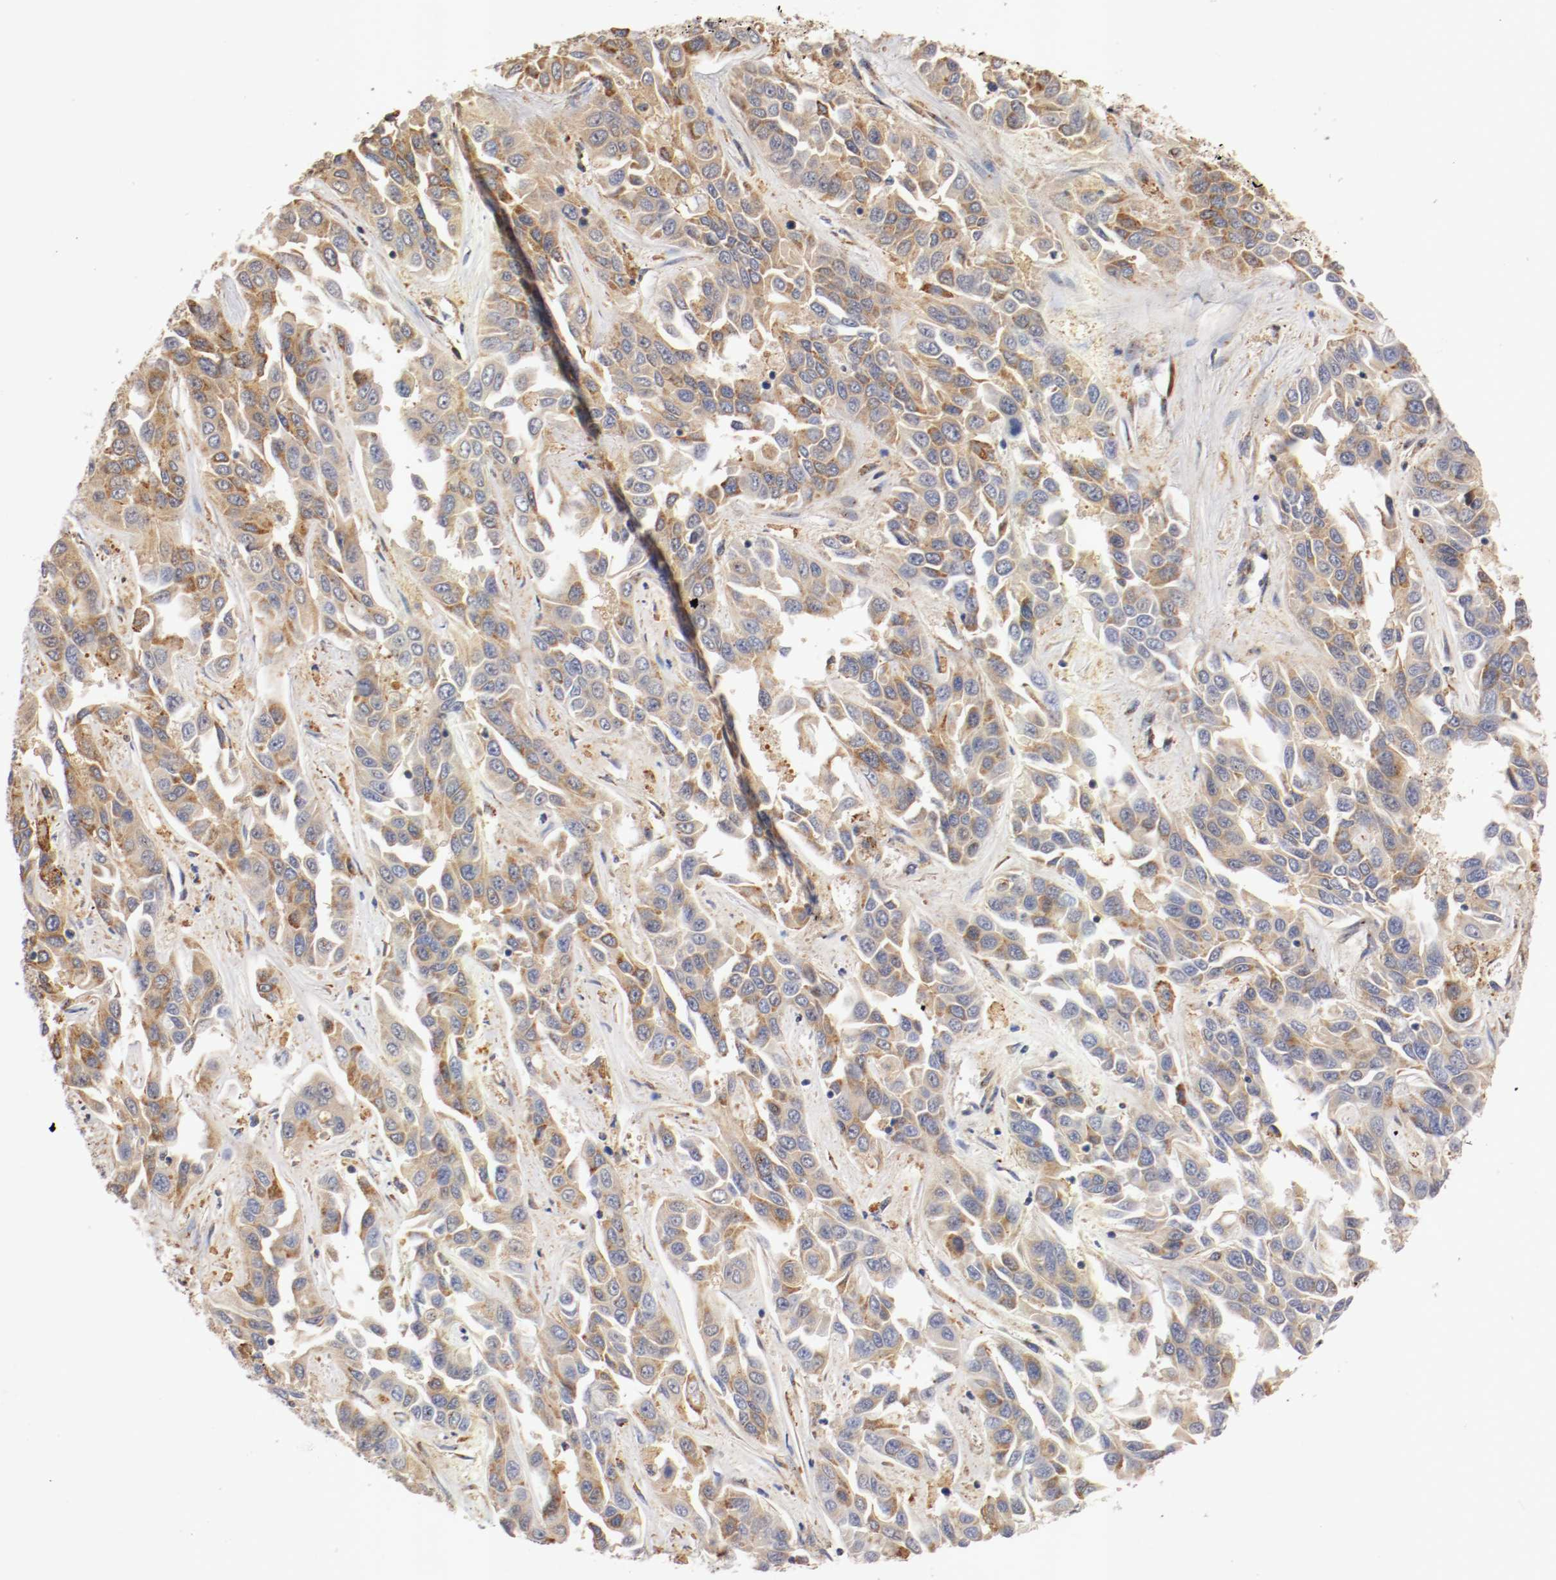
{"staining": {"intensity": "weak", "quantity": ">75%", "location": "cytoplasmic/membranous"}, "tissue": "liver cancer", "cell_type": "Tumor cells", "image_type": "cancer", "snomed": [{"axis": "morphology", "description": "Cholangiocarcinoma"}, {"axis": "topography", "description": "Liver"}], "caption": "A micrograph of human liver cholangiocarcinoma stained for a protein shows weak cytoplasmic/membranous brown staining in tumor cells. The staining was performed using DAB (3,3'-diaminobenzidine), with brown indicating positive protein expression. Nuclei are stained blue with hematoxylin.", "gene": "TNFSF13", "patient": {"sex": "female", "age": 52}}